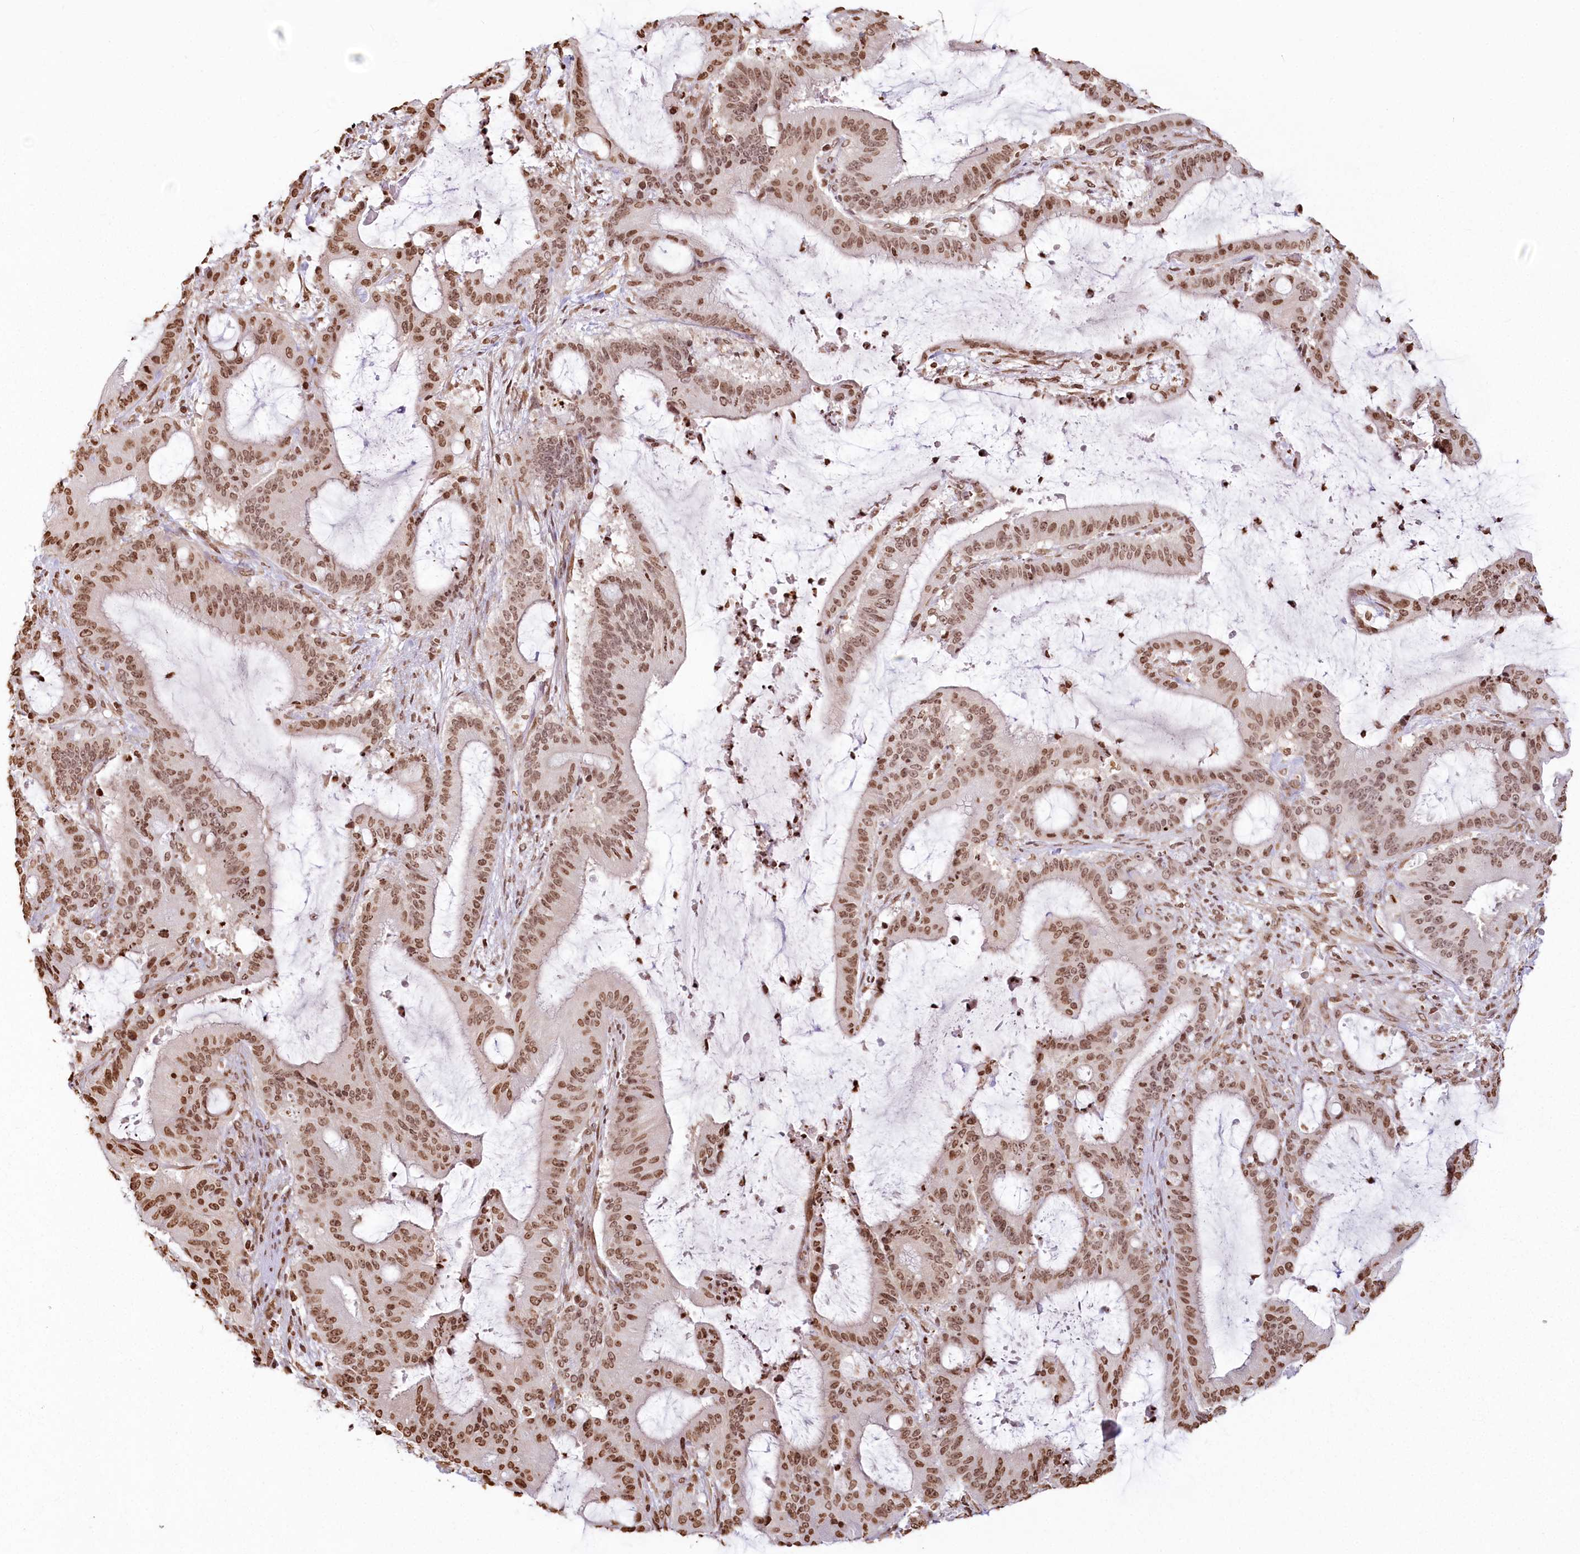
{"staining": {"intensity": "moderate", "quantity": ">75%", "location": "nuclear"}, "tissue": "liver cancer", "cell_type": "Tumor cells", "image_type": "cancer", "snomed": [{"axis": "morphology", "description": "Normal tissue, NOS"}, {"axis": "morphology", "description": "Cholangiocarcinoma"}, {"axis": "topography", "description": "Liver"}, {"axis": "topography", "description": "Peripheral nerve tissue"}], "caption": "Brown immunohistochemical staining in human liver cancer (cholangiocarcinoma) reveals moderate nuclear staining in approximately >75% of tumor cells.", "gene": "FAM13A", "patient": {"sex": "female", "age": 73}}